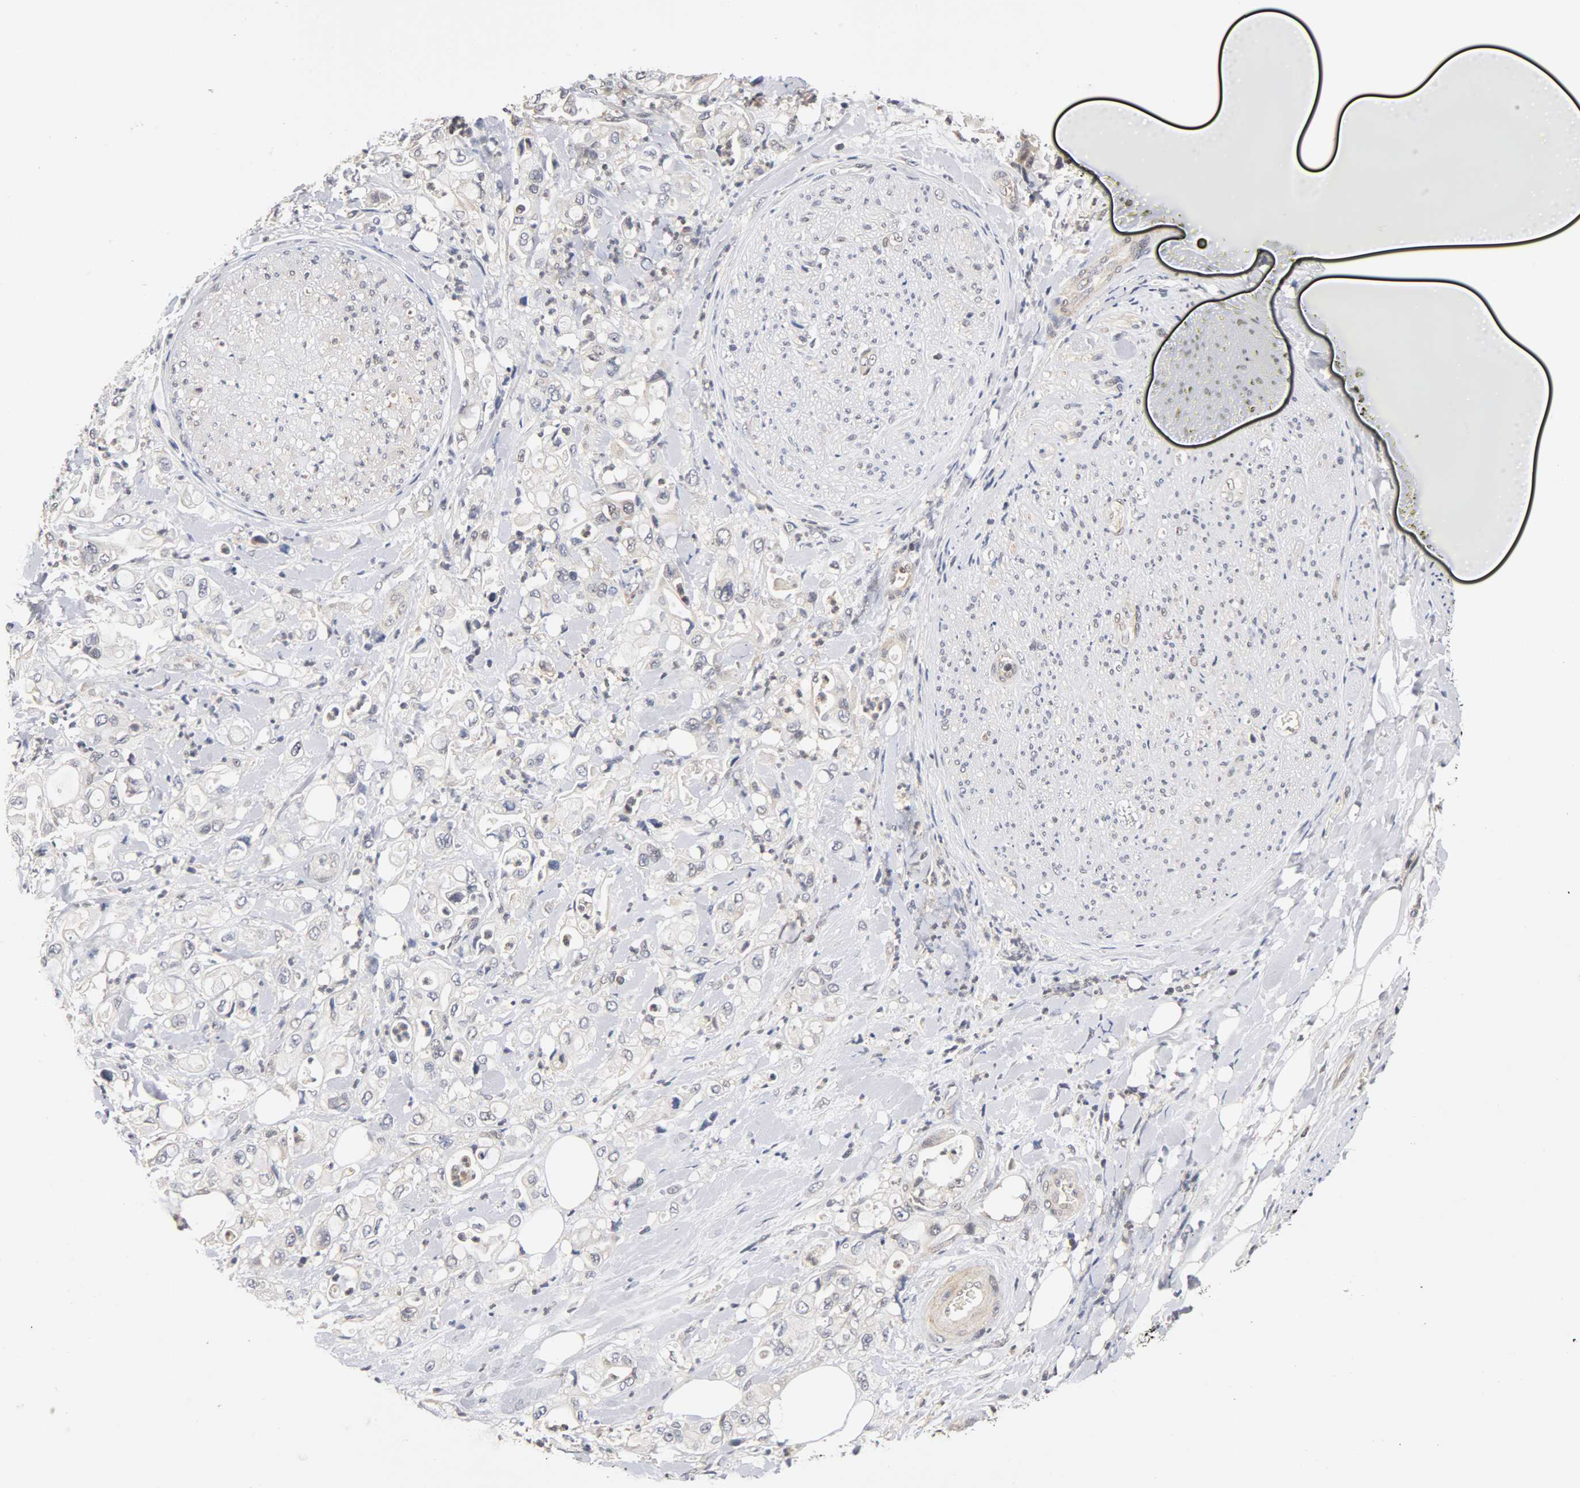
{"staining": {"intensity": "negative", "quantity": "none", "location": "none"}, "tissue": "pancreatic cancer", "cell_type": "Tumor cells", "image_type": "cancer", "snomed": [{"axis": "morphology", "description": "Adenocarcinoma, NOS"}, {"axis": "topography", "description": "Pancreas"}], "caption": "Human pancreatic cancer stained for a protein using immunohistochemistry shows no positivity in tumor cells.", "gene": "UBE2M", "patient": {"sex": "male", "age": 70}}